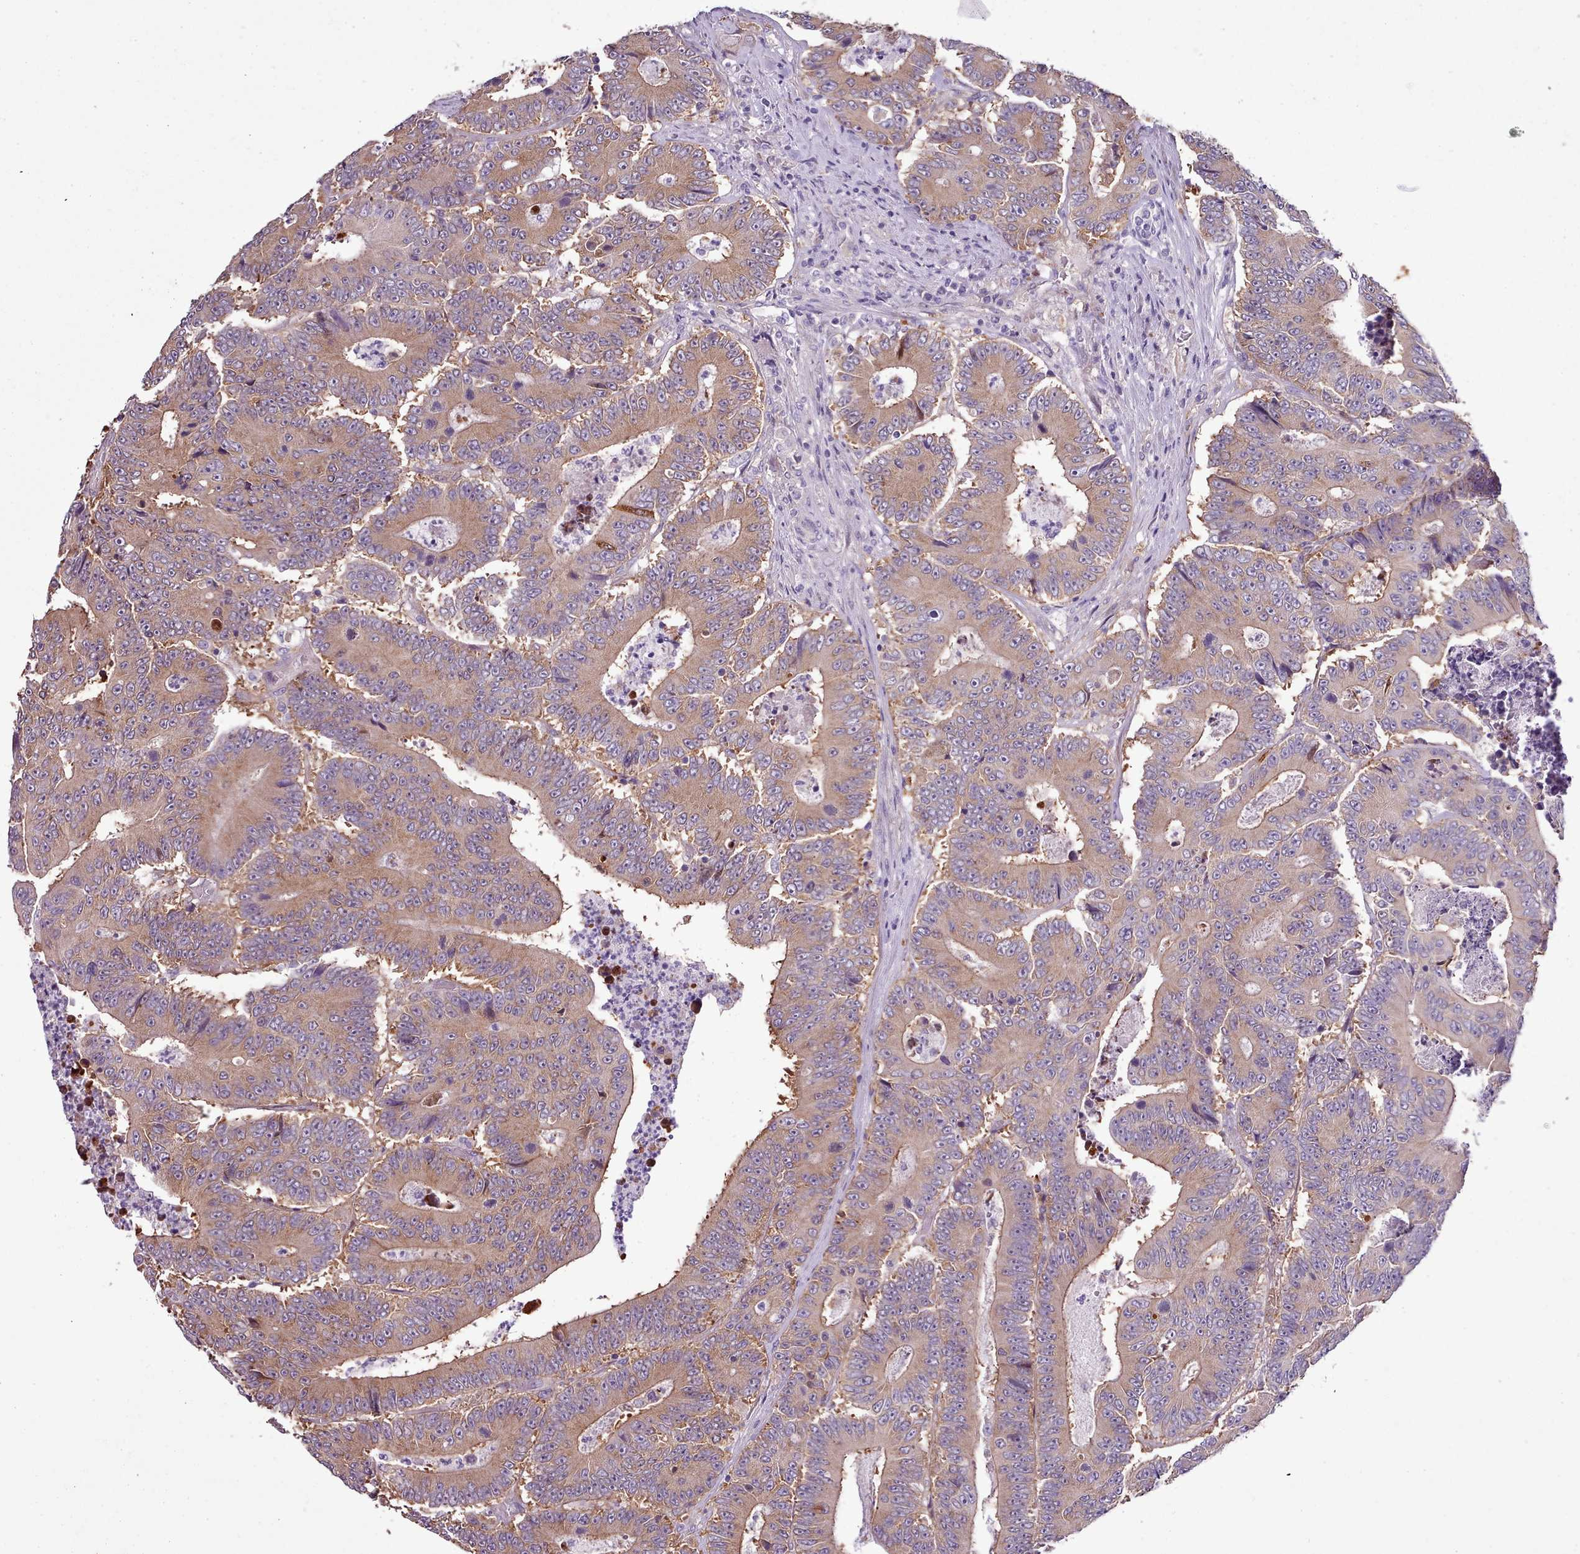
{"staining": {"intensity": "moderate", "quantity": ">75%", "location": "cytoplasmic/membranous"}, "tissue": "colorectal cancer", "cell_type": "Tumor cells", "image_type": "cancer", "snomed": [{"axis": "morphology", "description": "Adenocarcinoma, NOS"}, {"axis": "topography", "description": "Colon"}], "caption": "High-power microscopy captured an immunohistochemistry image of colorectal cancer (adenocarcinoma), revealing moderate cytoplasmic/membranous staining in approximately >75% of tumor cells.", "gene": "SETX", "patient": {"sex": "male", "age": 83}}